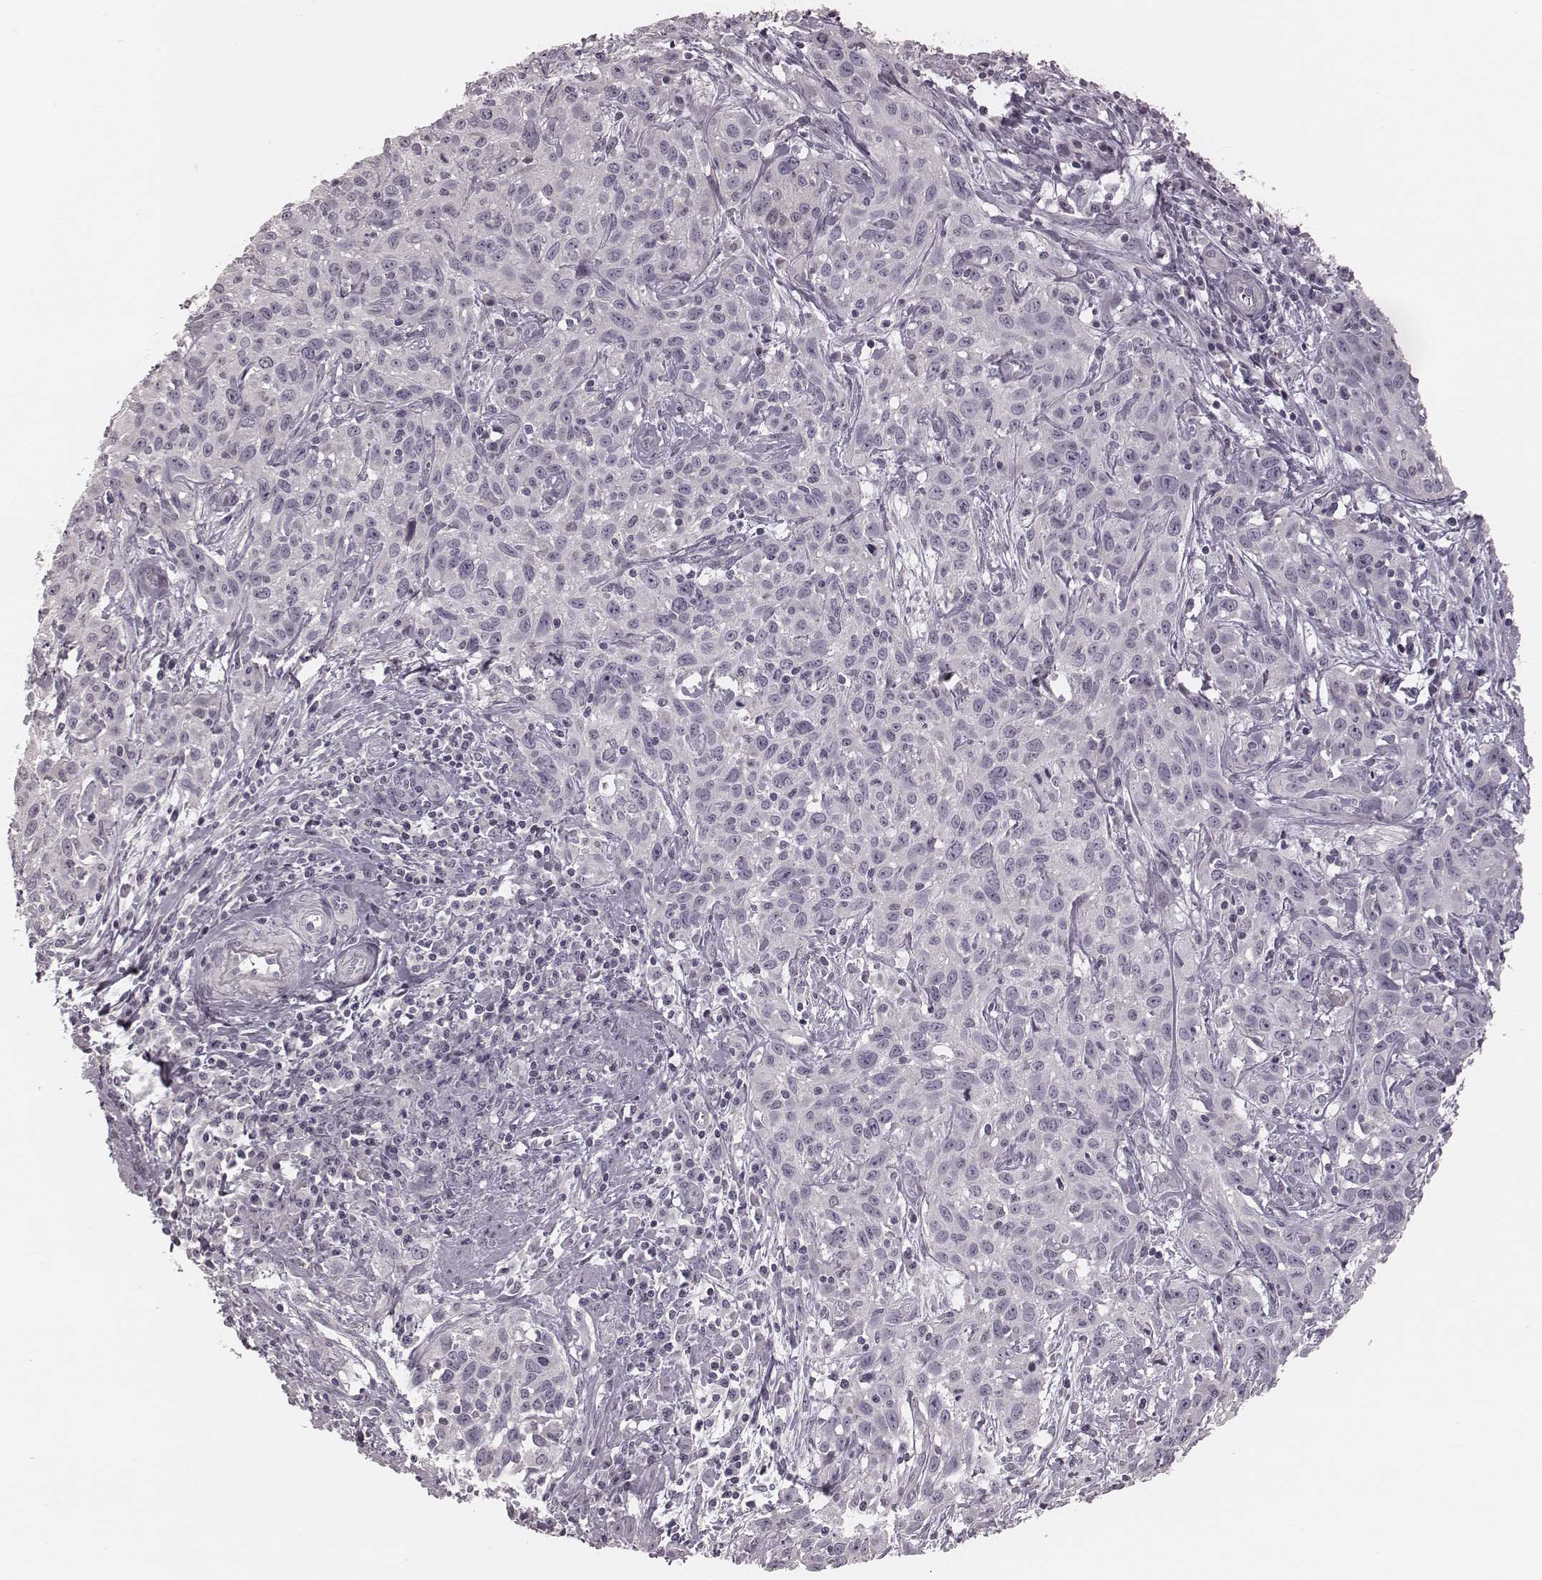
{"staining": {"intensity": "negative", "quantity": "none", "location": "none"}, "tissue": "cervical cancer", "cell_type": "Tumor cells", "image_type": "cancer", "snomed": [{"axis": "morphology", "description": "Squamous cell carcinoma, NOS"}, {"axis": "topography", "description": "Cervix"}], "caption": "Human cervical squamous cell carcinoma stained for a protein using IHC demonstrates no staining in tumor cells.", "gene": "S100Z", "patient": {"sex": "female", "age": 38}}